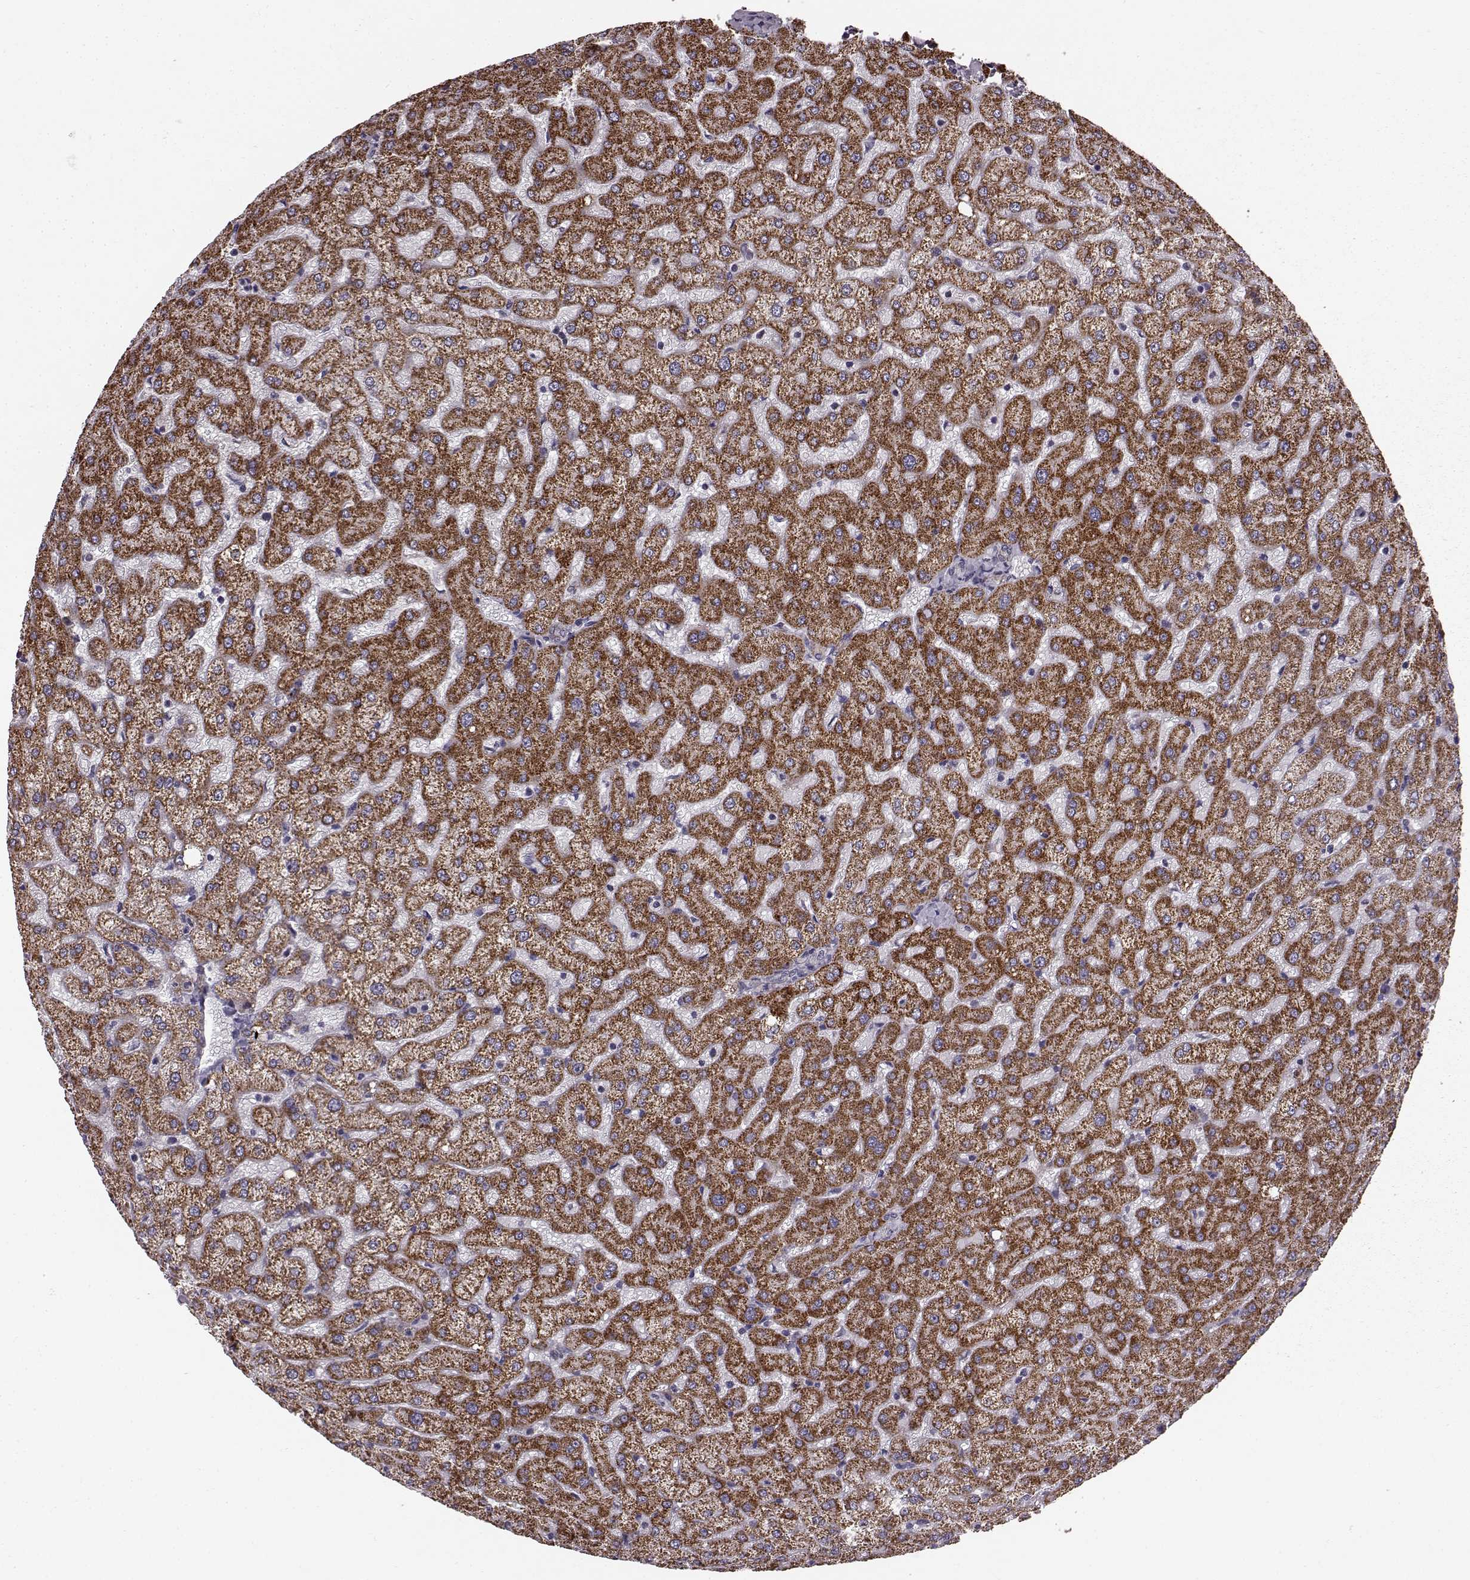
{"staining": {"intensity": "negative", "quantity": "none", "location": "none"}, "tissue": "liver", "cell_type": "Cholangiocytes", "image_type": "normal", "snomed": [{"axis": "morphology", "description": "Normal tissue, NOS"}, {"axis": "topography", "description": "Liver"}], "caption": "This histopathology image is of benign liver stained with immunohistochemistry (IHC) to label a protein in brown with the nuclei are counter-stained blue. There is no staining in cholangiocytes.", "gene": "FAM8A1", "patient": {"sex": "female", "age": 50}}